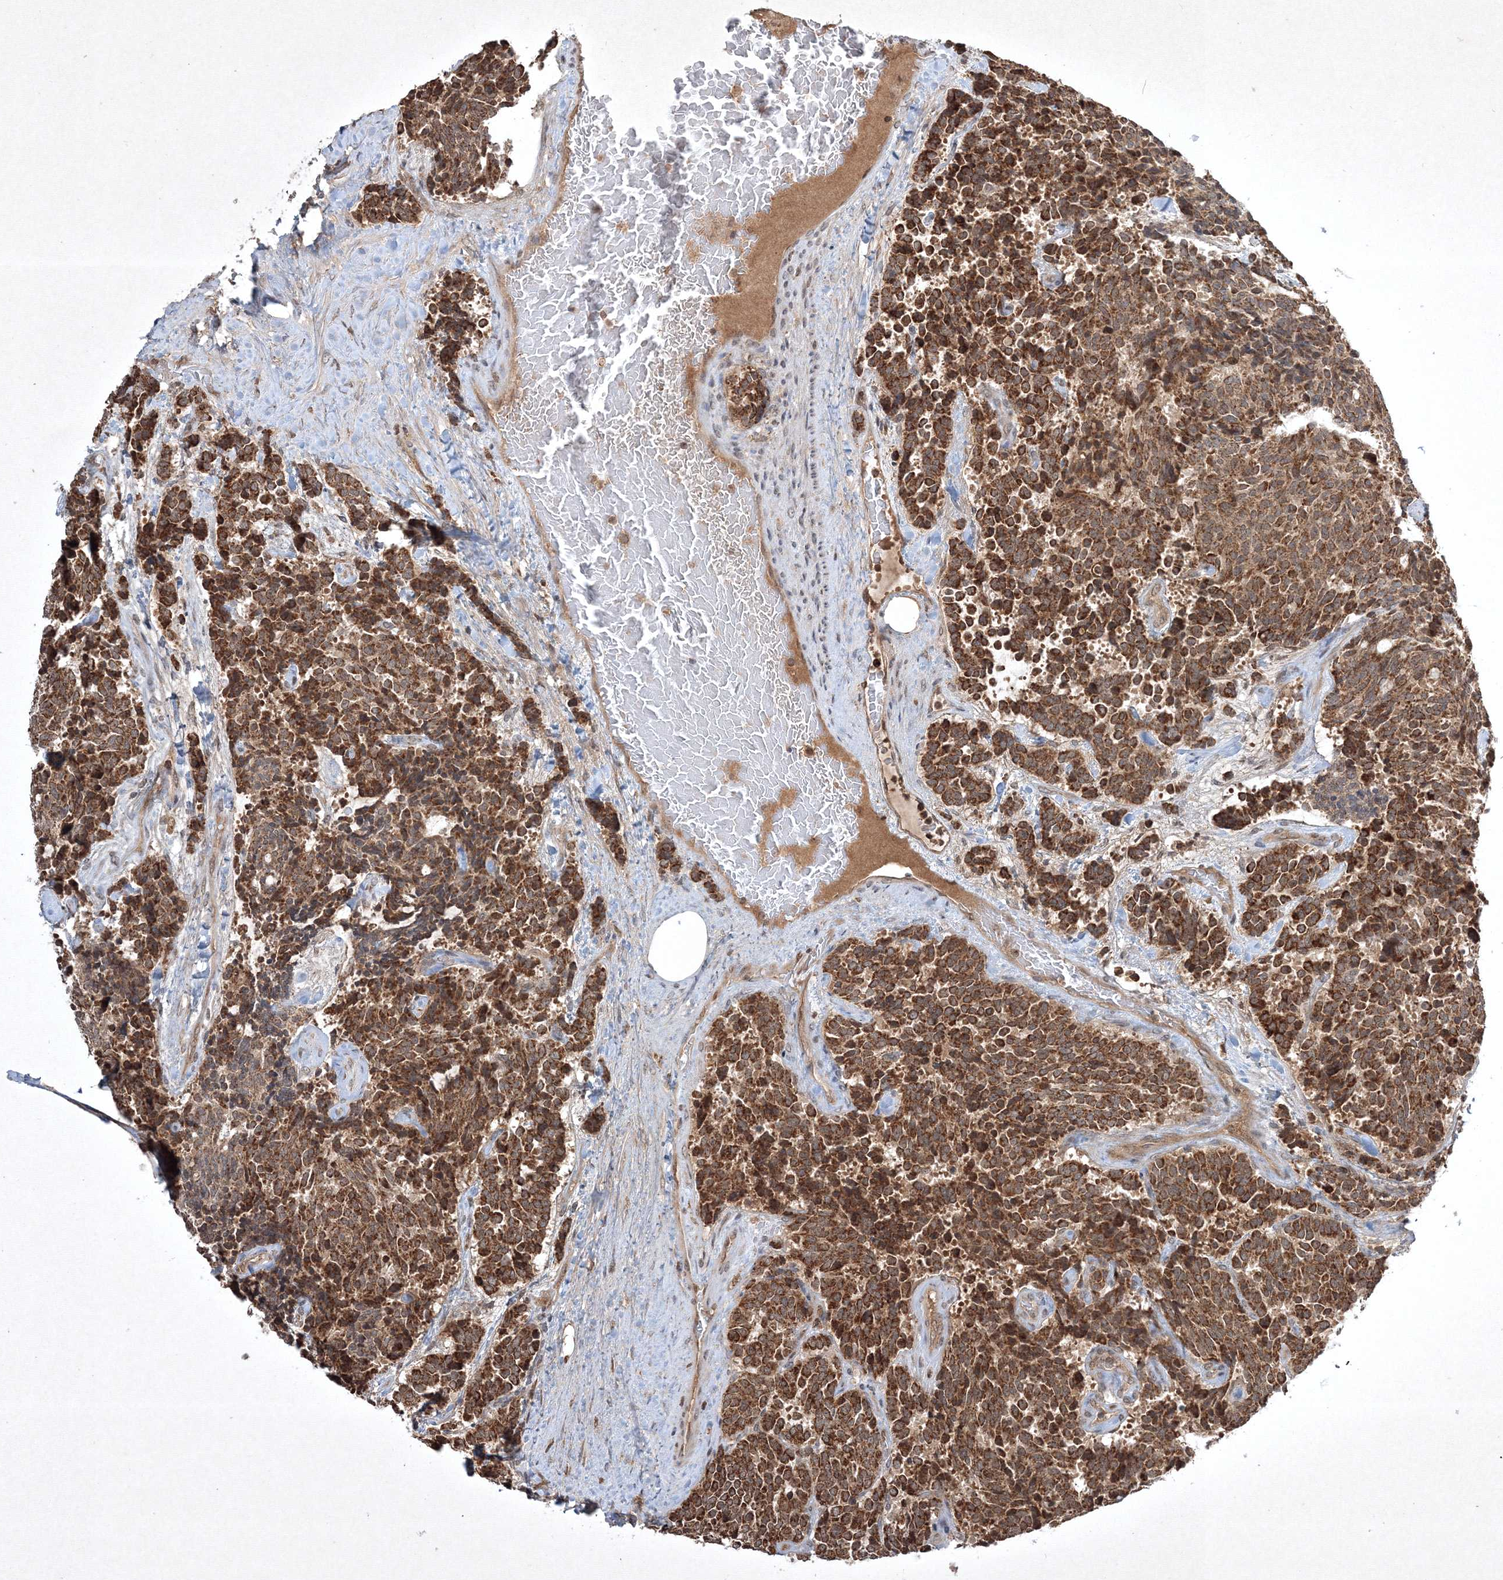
{"staining": {"intensity": "strong", "quantity": ">75%", "location": "cytoplasmic/membranous"}, "tissue": "carcinoid", "cell_type": "Tumor cells", "image_type": "cancer", "snomed": [{"axis": "morphology", "description": "Carcinoid, malignant, NOS"}, {"axis": "topography", "description": "Pancreas"}], "caption": "Strong cytoplasmic/membranous positivity for a protein is appreciated in about >75% of tumor cells of carcinoid (malignant) using IHC.", "gene": "PLTP", "patient": {"sex": "female", "age": 54}}